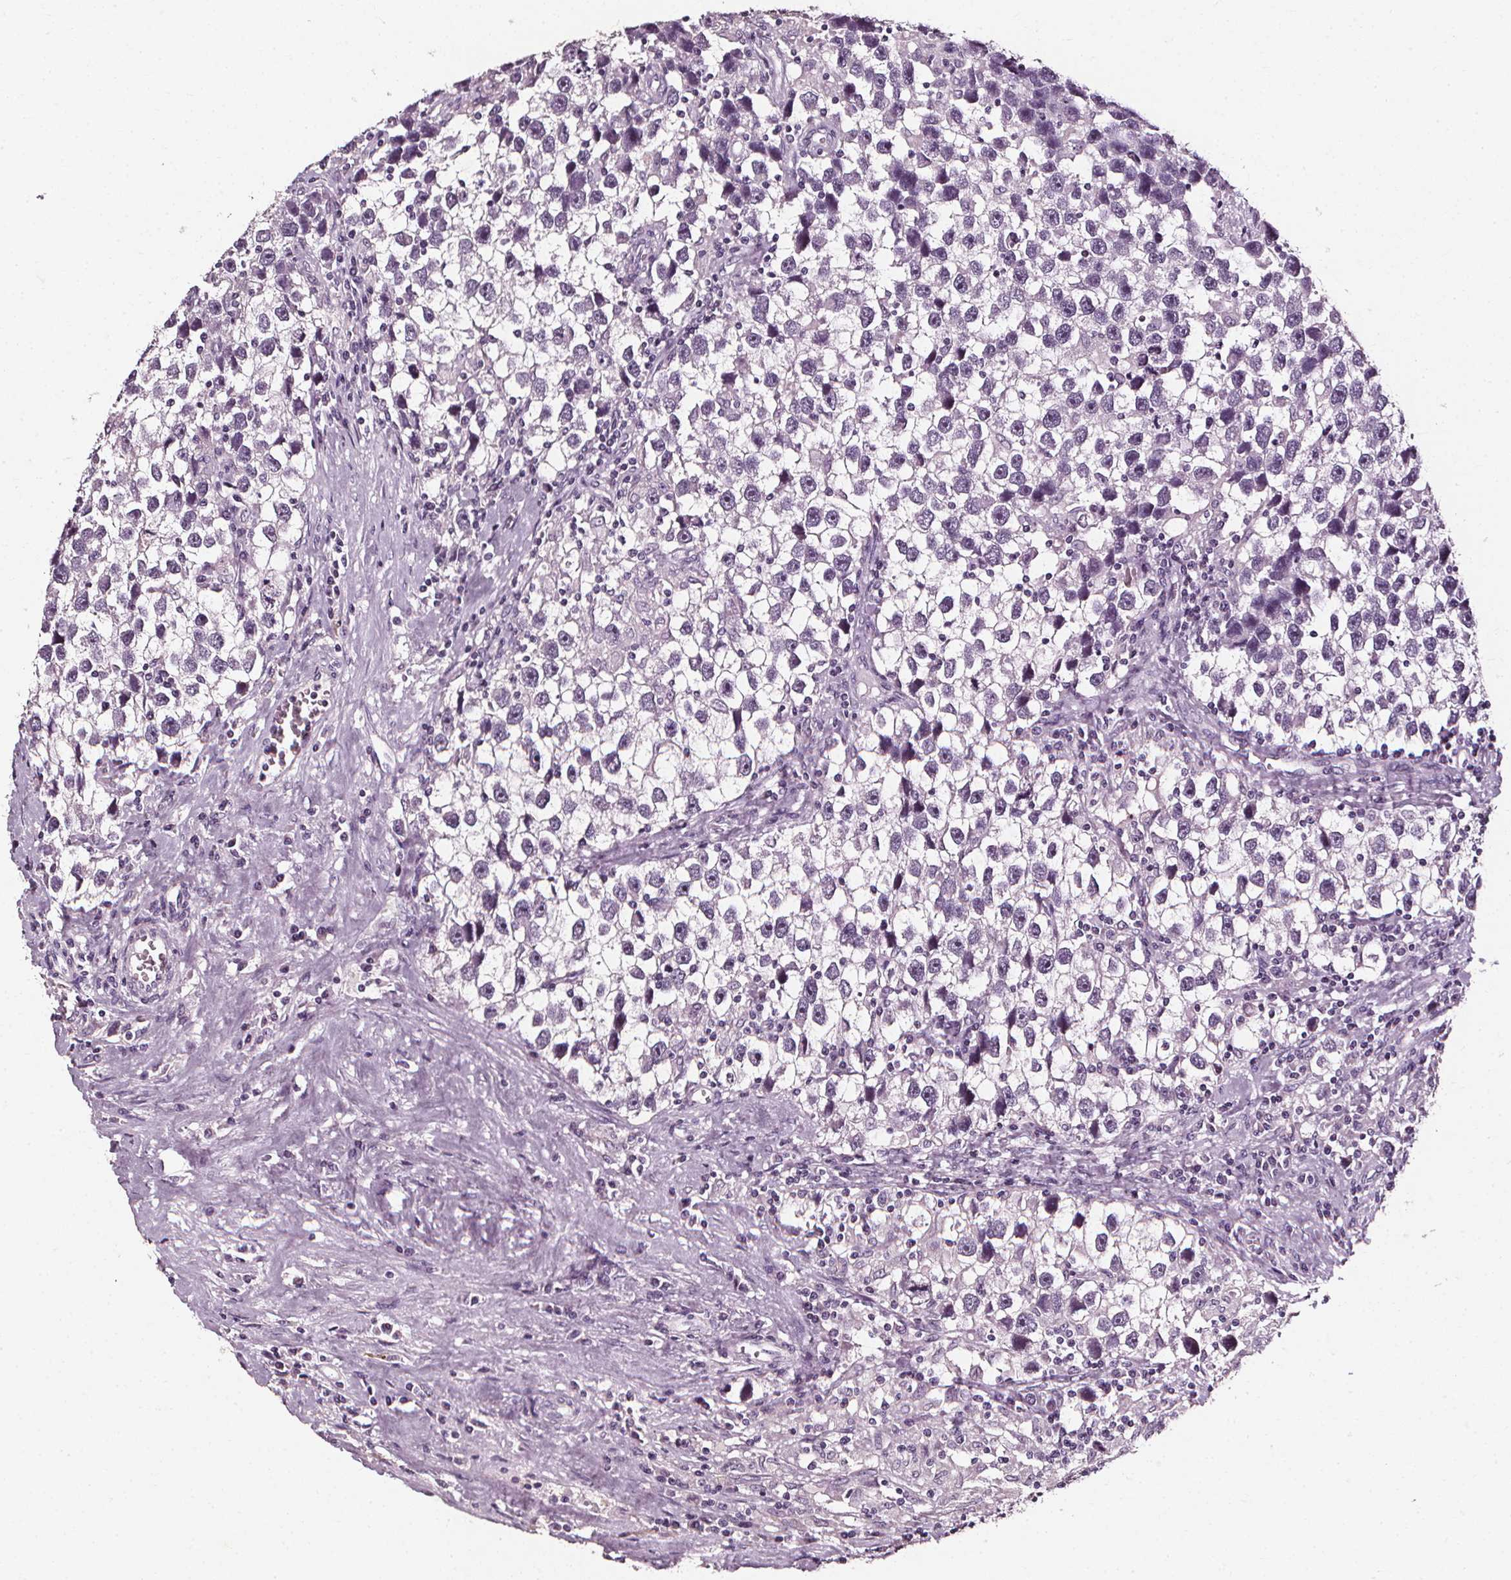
{"staining": {"intensity": "negative", "quantity": "none", "location": "none"}, "tissue": "testis cancer", "cell_type": "Tumor cells", "image_type": "cancer", "snomed": [{"axis": "morphology", "description": "Seminoma, NOS"}, {"axis": "topography", "description": "Testis"}], "caption": "DAB immunohistochemical staining of testis cancer exhibits no significant positivity in tumor cells.", "gene": "DEFA5", "patient": {"sex": "male", "age": 43}}